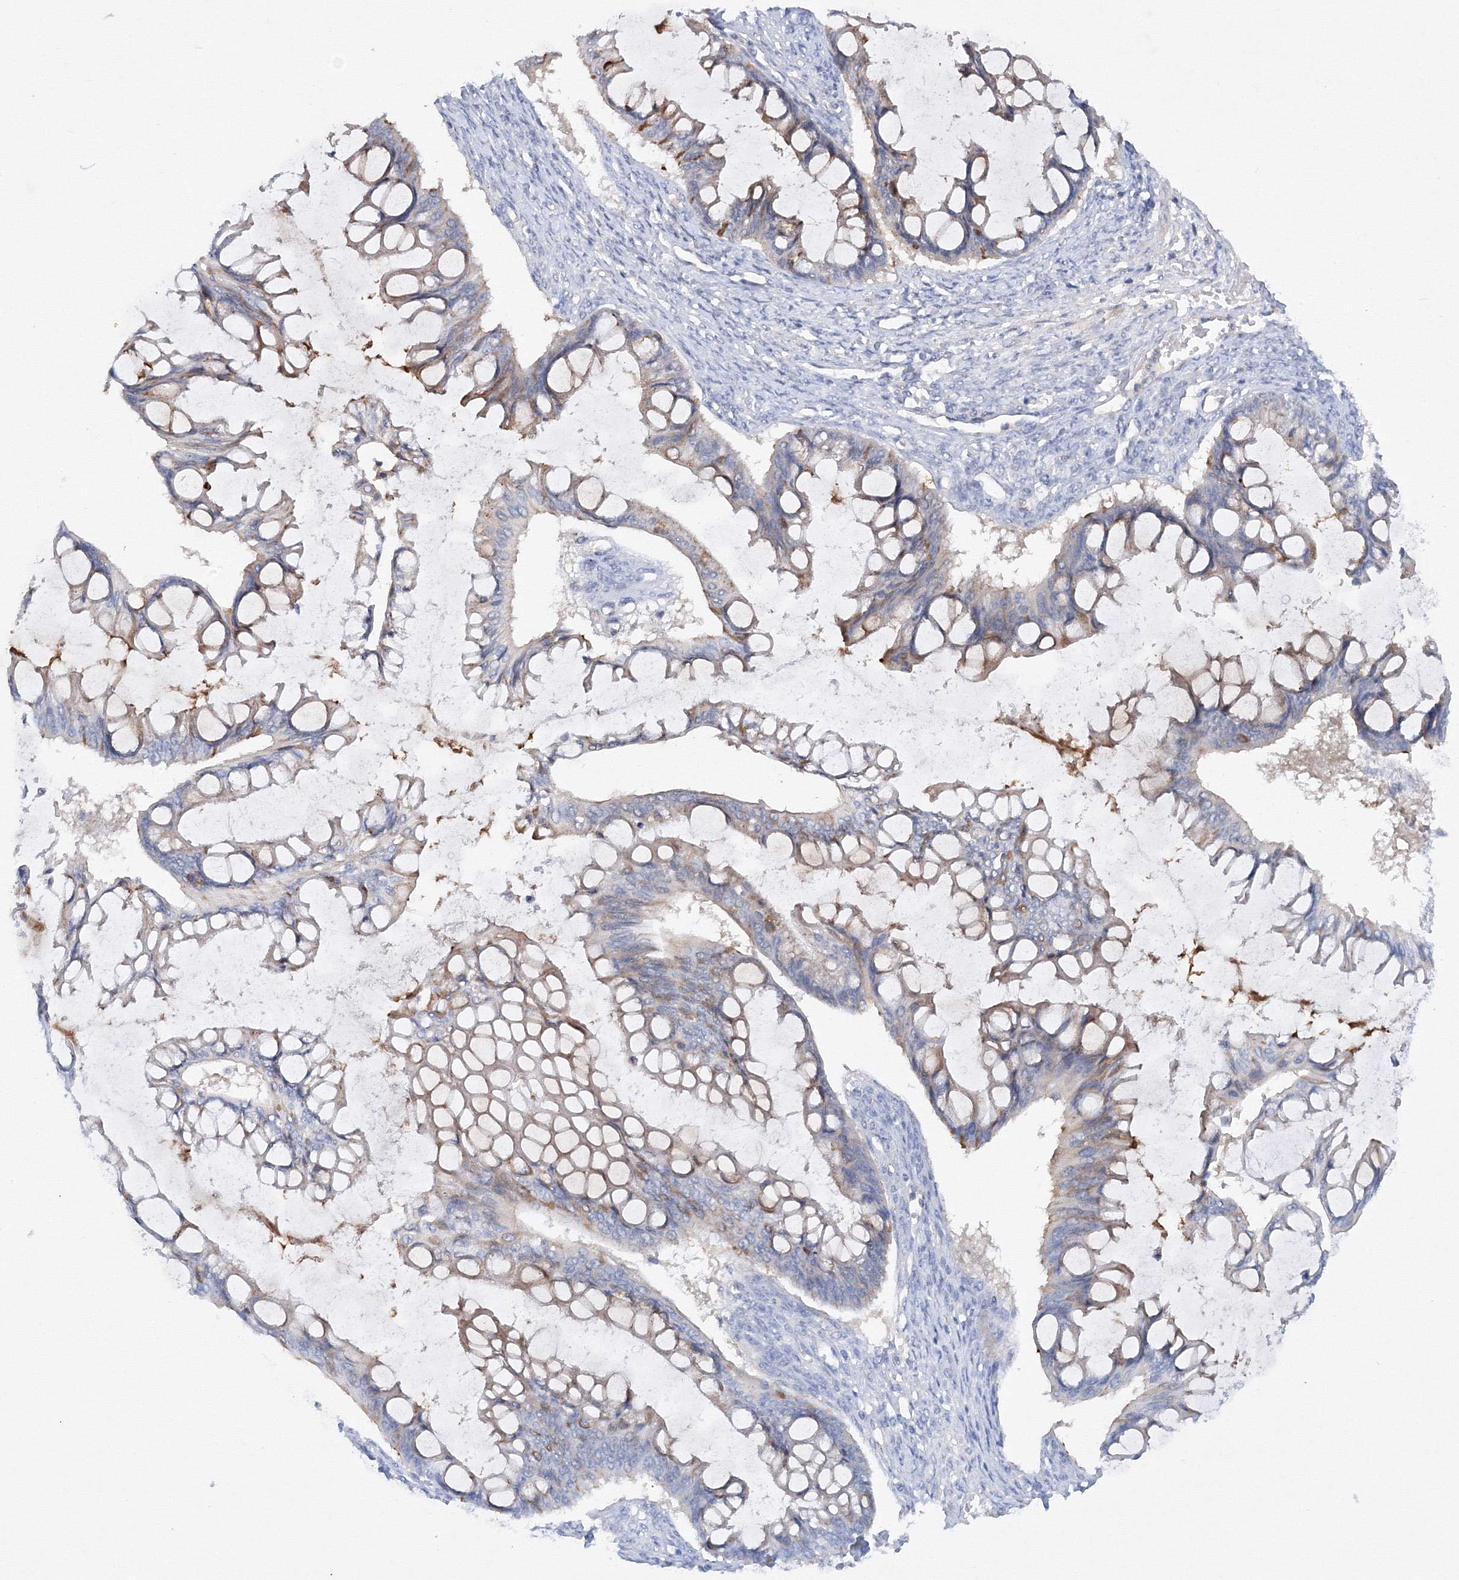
{"staining": {"intensity": "weak", "quantity": "<25%", "location": "cytoplasmic/membranous"}, "tissue": "ovarian cancer", "cell_type": "Tumor cells", "image_type": "cancer", "snomed": [{"axis": "morphology", "description": "Cystadenocarcinoma, mucinous, NOS"}, {"axis": "topography", "description": "Ovary"}], "caption": "Immunohistochemistry image of human ovarian mucinous cystadenocarcinoma stained for a protein (brown), which exhibits no expression in tumor cells.", "gene": "DCTD", "patient": {"sex": "female", "age": 73}}